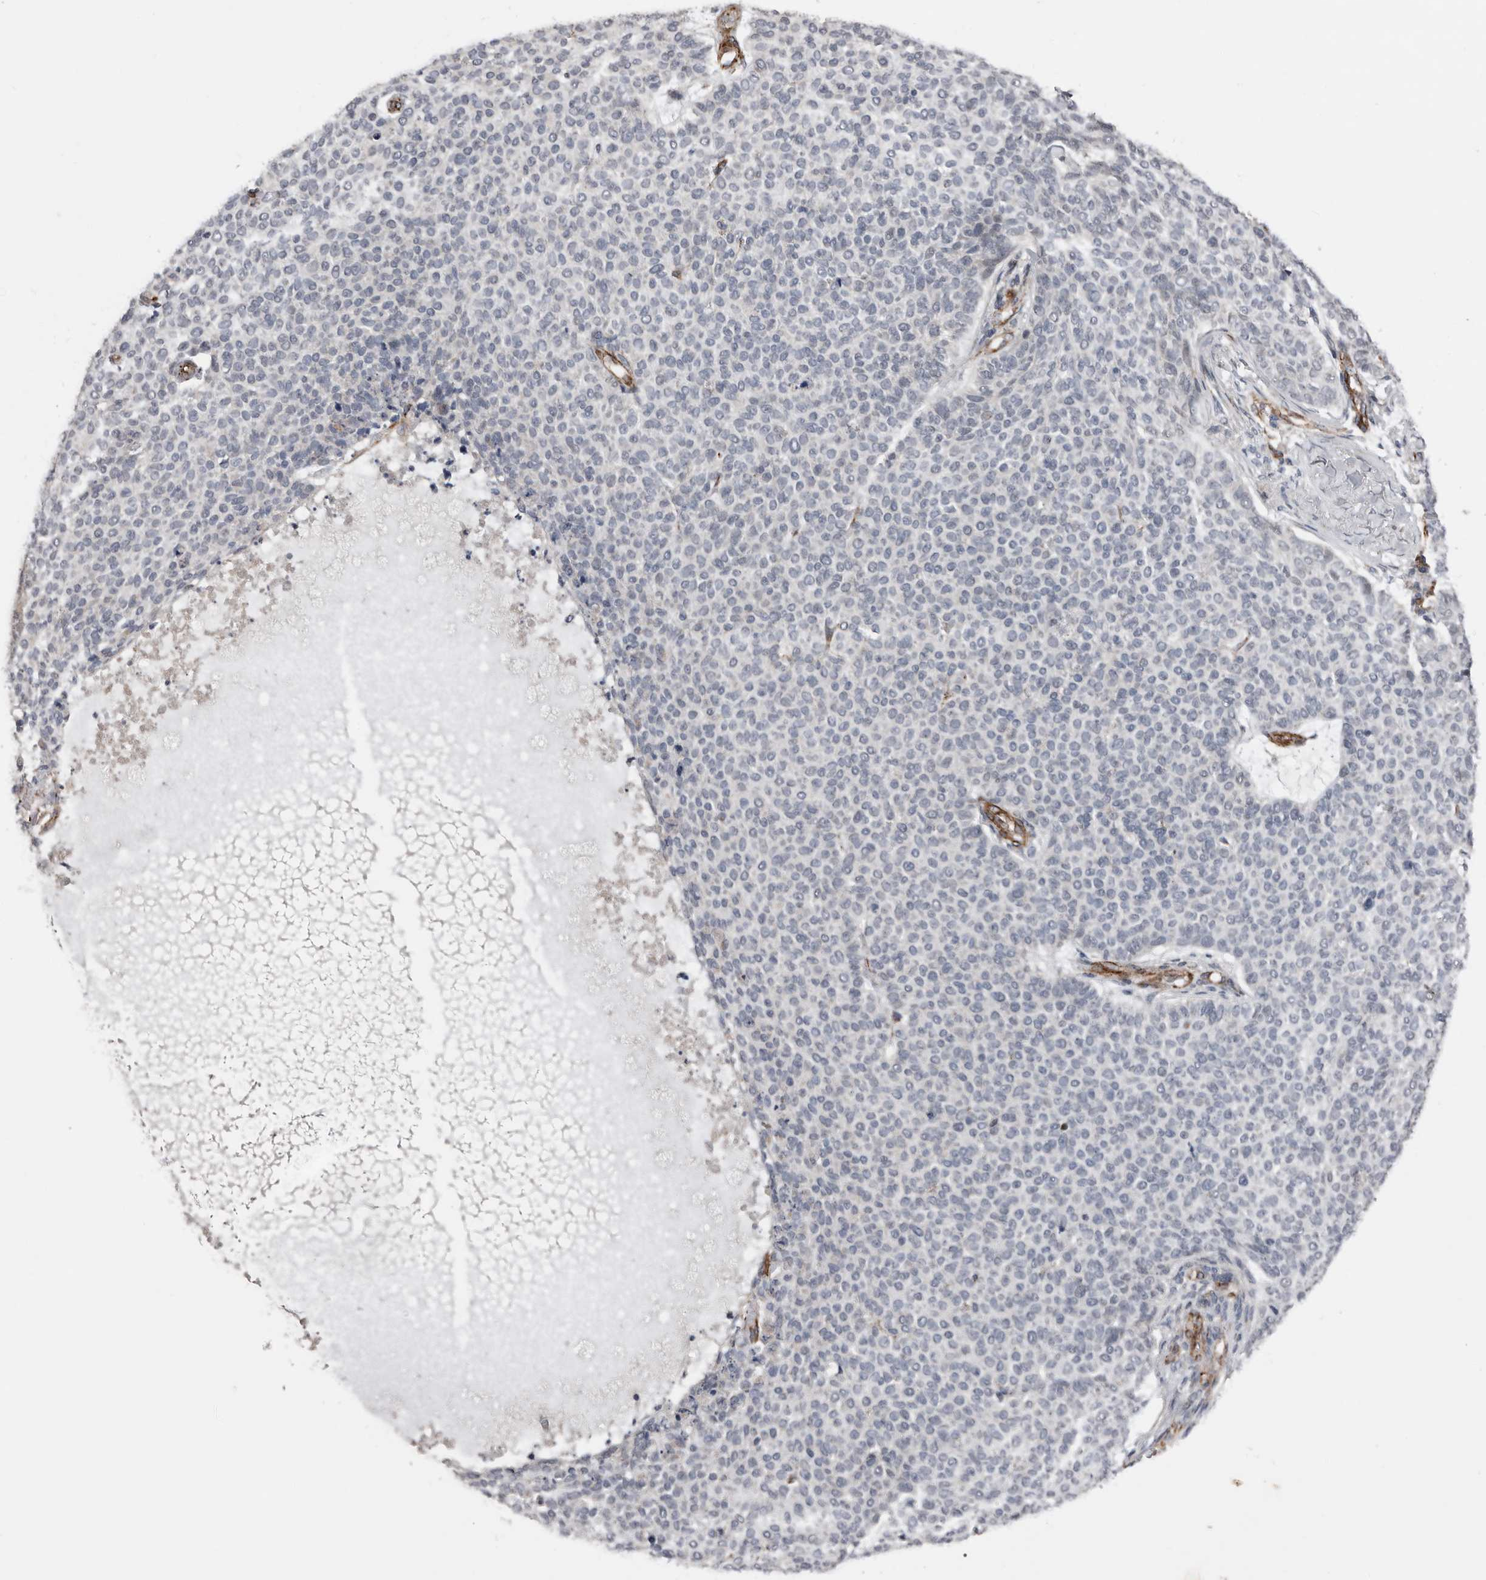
{"staining": {"intensity": "negative", "quantity": "none", "location": "none"}, "tissue": "skin cancer", "cell_type": "Tumor cells", "image_type": "cancer", "snomed": [{"axis": "morphology", "description": "Normal tissue, NOS"}, {"axis": "morphology", "description": "Basal cell carcinoma"}, {"axis": "topography", "description": "Skin"}], "caption": "This is a histopathology image of IHC staining of skin cancer, which shows no expression in tumor cells. (Brightfield microscopy of DAB (3,3'-diaminobenzidine) immunohistochemistry (IHC) at high magnification).", "gene": "RANBP17", "patient": {"sex": "male", "age": 50}}